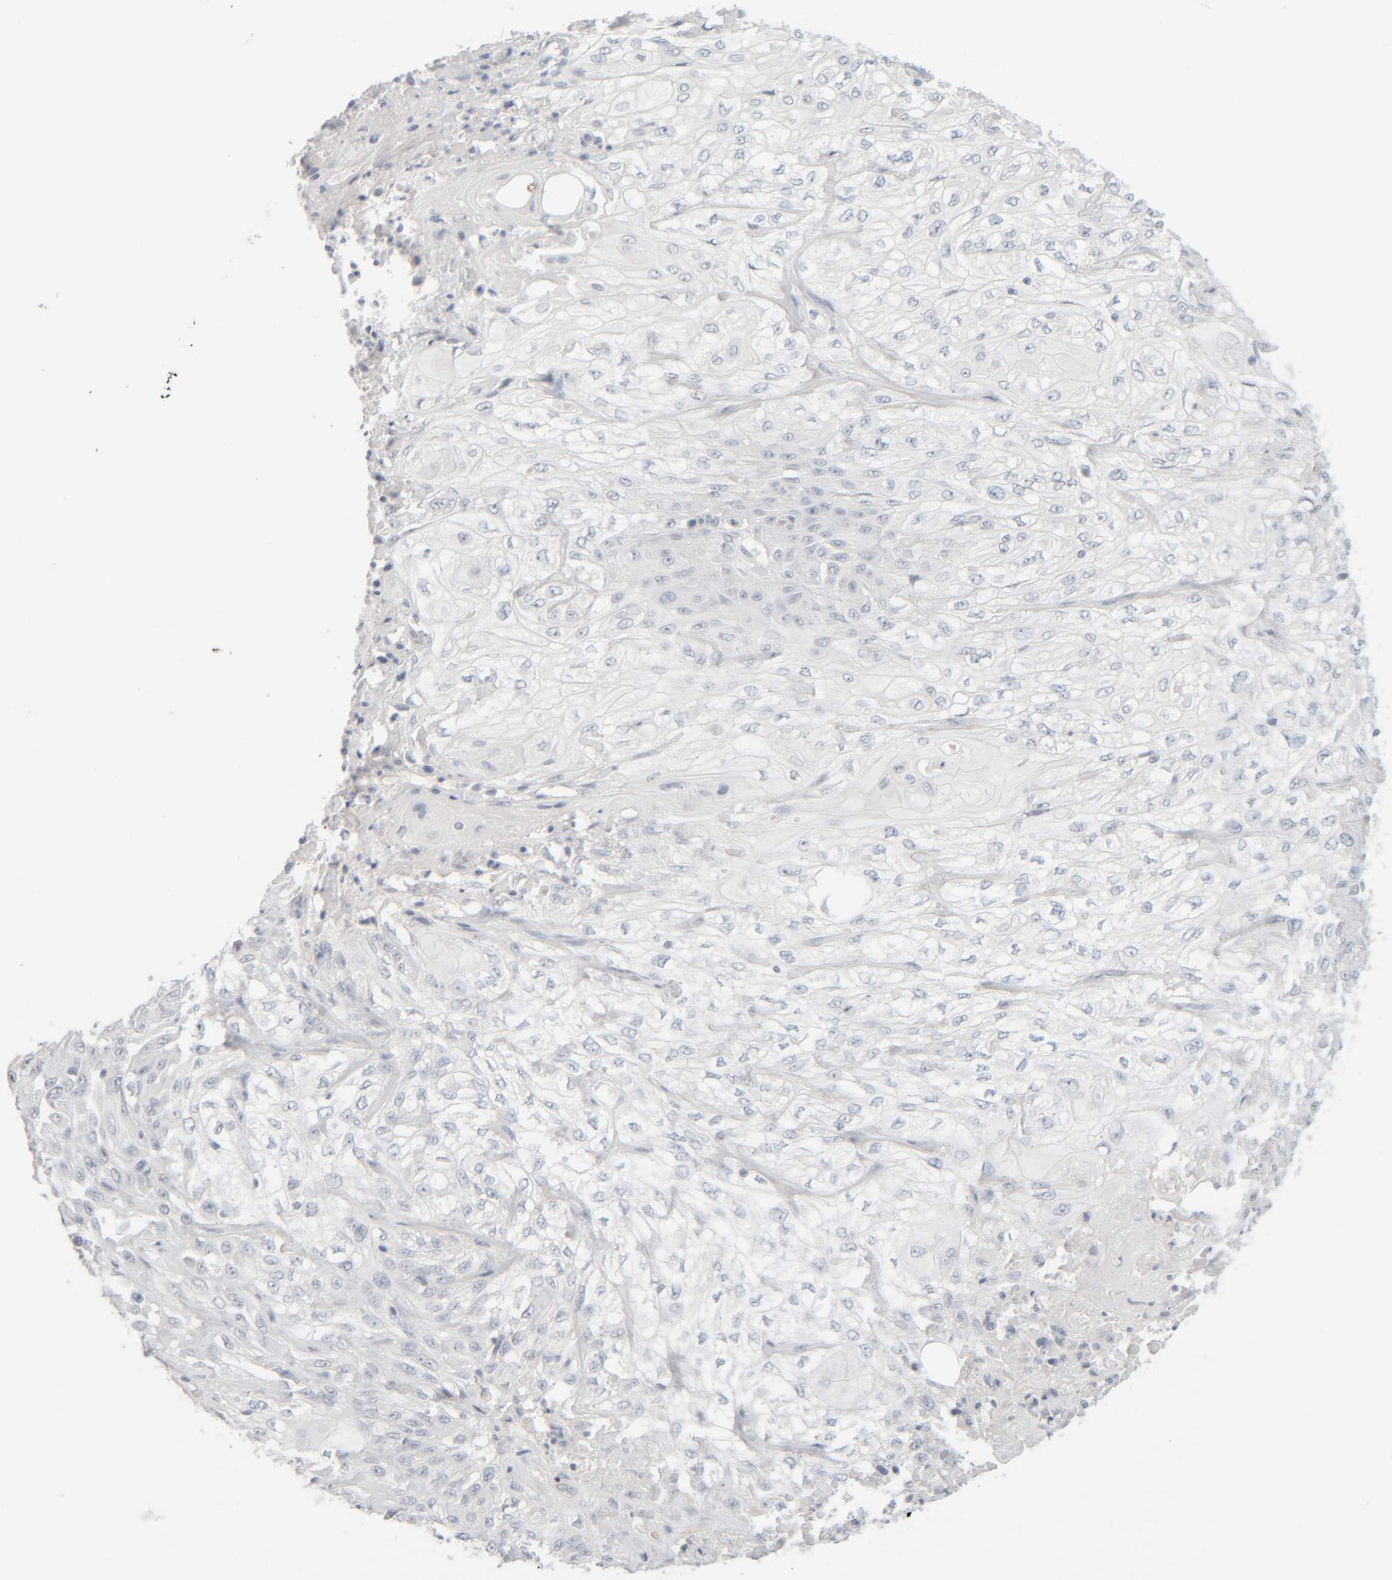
{"staining": {"intensity": "negative", "quantity": "none", "location": "none"}, "tissue": "skin cancer", "cell_type": "Tumor cells", "image_type": "cancer", "snomed": [{"axis": "morphology", "description": "Squamous cell carcinoma, NOS"}, {"axis": "morphology", "description": "Squamous cell carcinoma, metastatic, NOS"}, {"axis": "topography", "description": "Skin"}, {"axis": "topography", "description": "Lymph node"}], "caption": "High power microscopy photomicrograph of an IHC image of squamous cell carcinoma (skin), revealing no significant positivity in tumor cells.", "gene": "RIDA", "patient": {"sex": "male", "age": 75}}